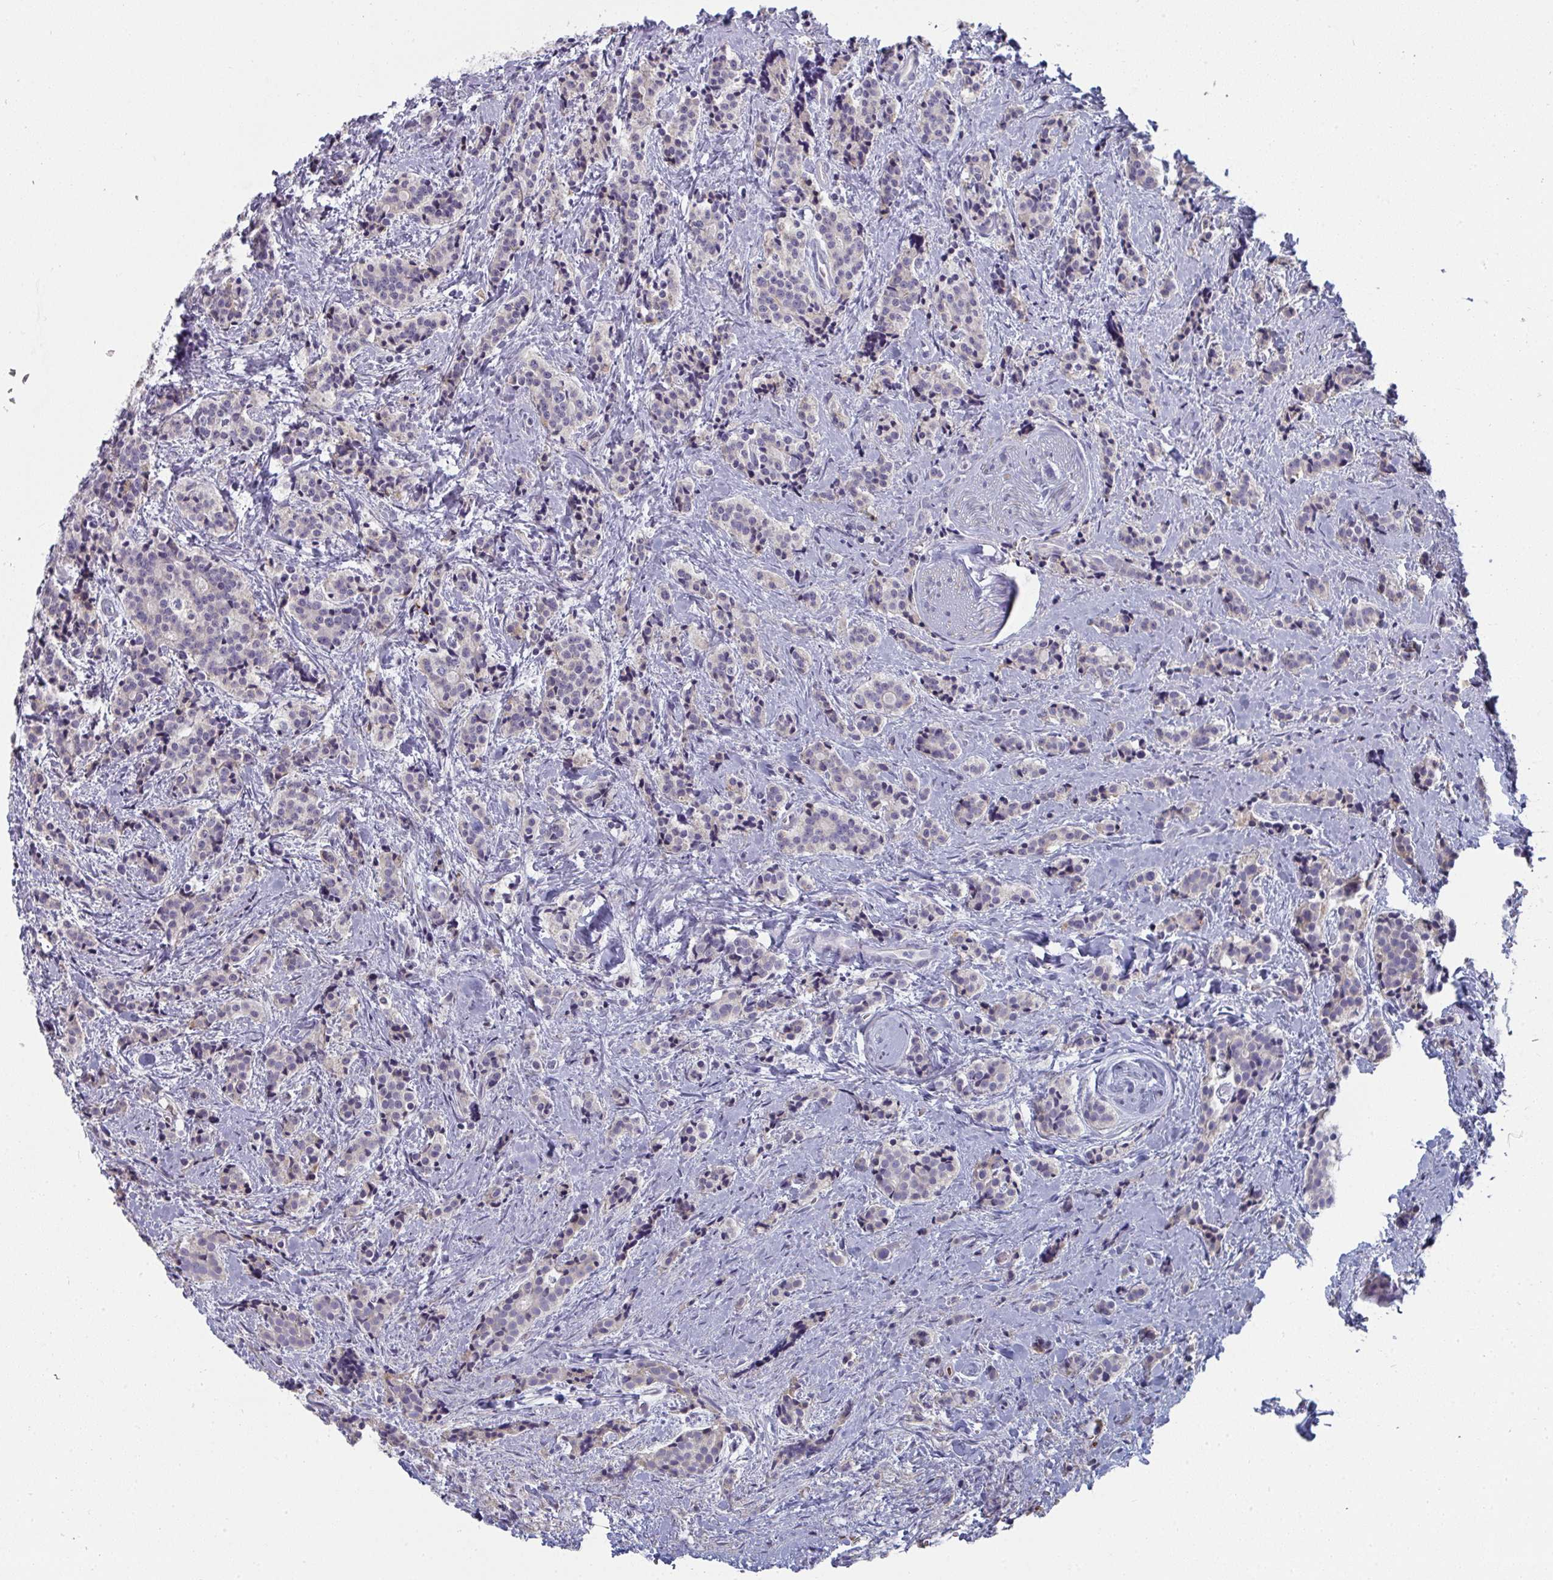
{"staining": {"intensity": "negative", "quantity": "none", "location": "none"}, "tissue": "carcinoid", "cell_type": "Tumor cells", "image_type": "cancer", "snomed": [{"axis": "morphology", "description": "Carcinoid, malignant, NOS"}, {"axis": "topography", "description": "Small intestine"}], "caption": "Immunohistochemistry (IHC) of carcinoid displays no positivity in tumor cells.", "gene": "SHB", "patient": {"sex": "female", "age": 73}}